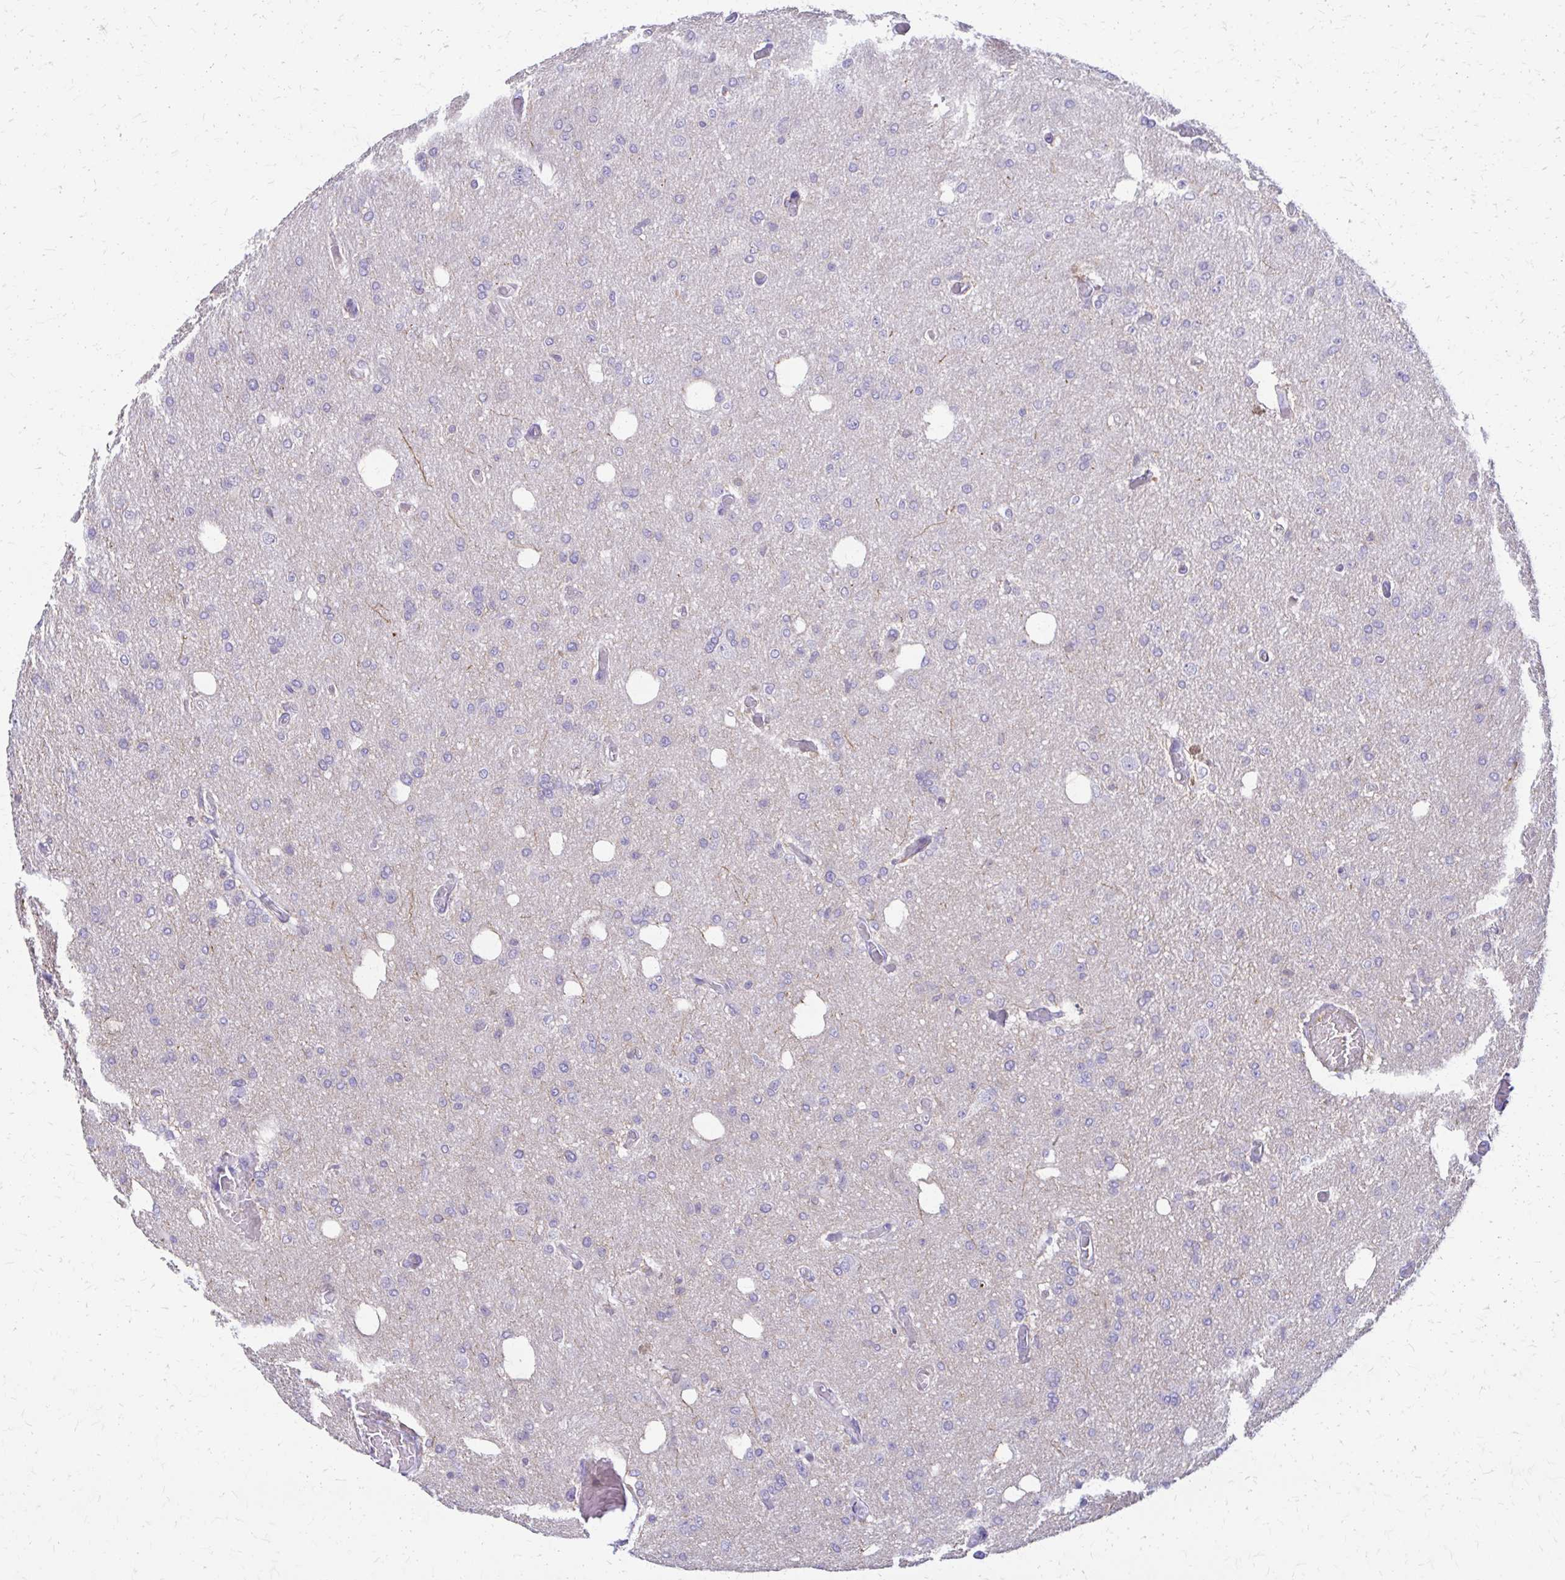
{"staining": {"intensity": "negative", "quantity": "none", "location": "none"}, "tissue": "glioma", "cell_type": "Tumor cells", "image_type": "cancer", "snomed": [{"axis": "morphology", "description": "Glioma, malignant, Low grade"}, {"axis": "topography", "description": "Brain"}], "caption": "Tumor cells are negative for protein expression in human glioma.", "gene": "PIK3AP1", "patient": {"sex": "male", "age": 26}}